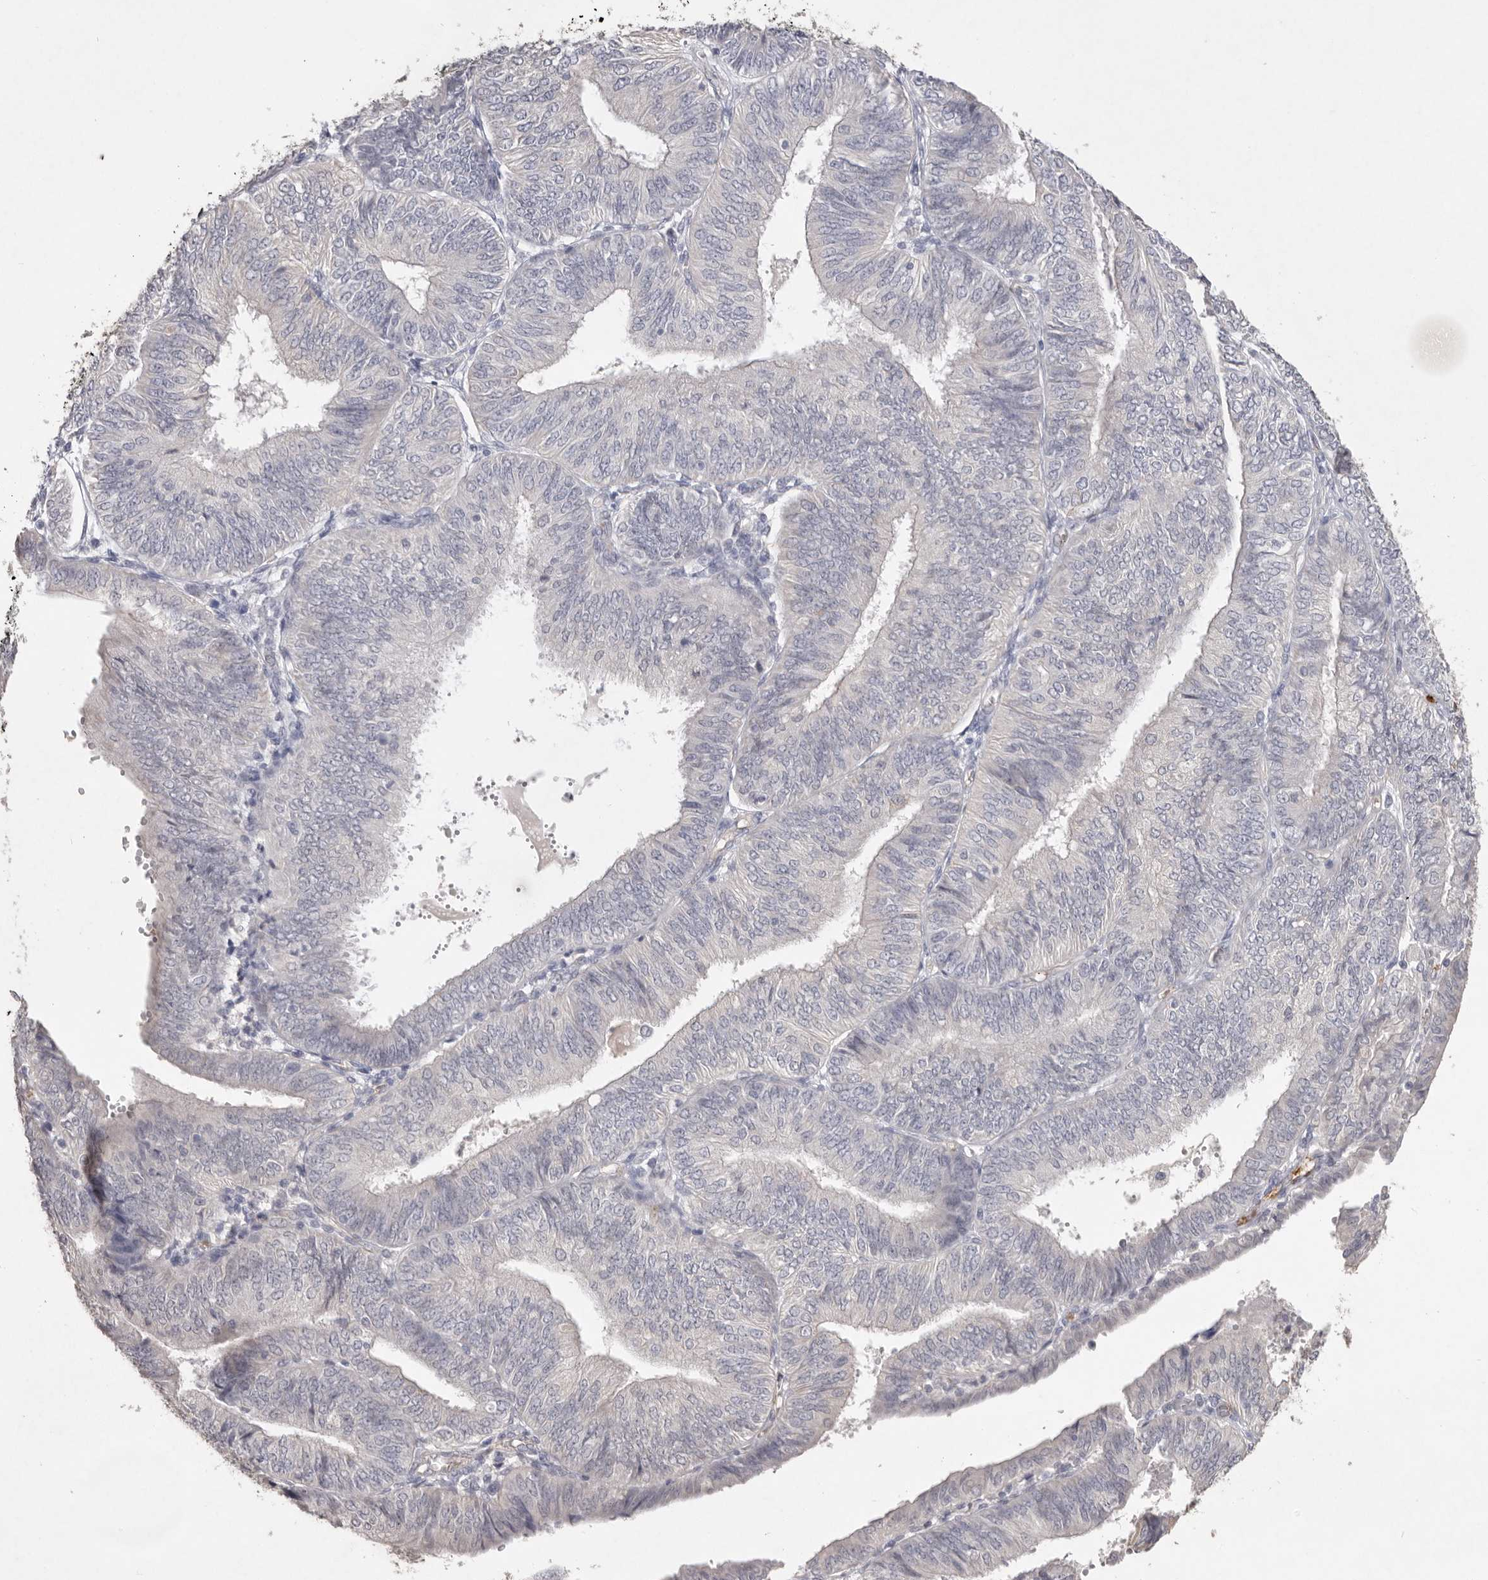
{"staining": {"intensity": "negative", "quantity": "none", "location": "none"}, "tissue": "endometrial cancer", "cell_type": "Tumor cells", "image_type": "cancer", "snomed": [{"axis": "morphology", "description": "Adenocarcinoma, NOS"}, {"axis": "topography", "description": "Endometrium"}], "caption": "Tumor cells show no significant positivity in endometrial cancer.", "gene": "ZYG11B", "patient": {"sex": "female", "age": 58}}